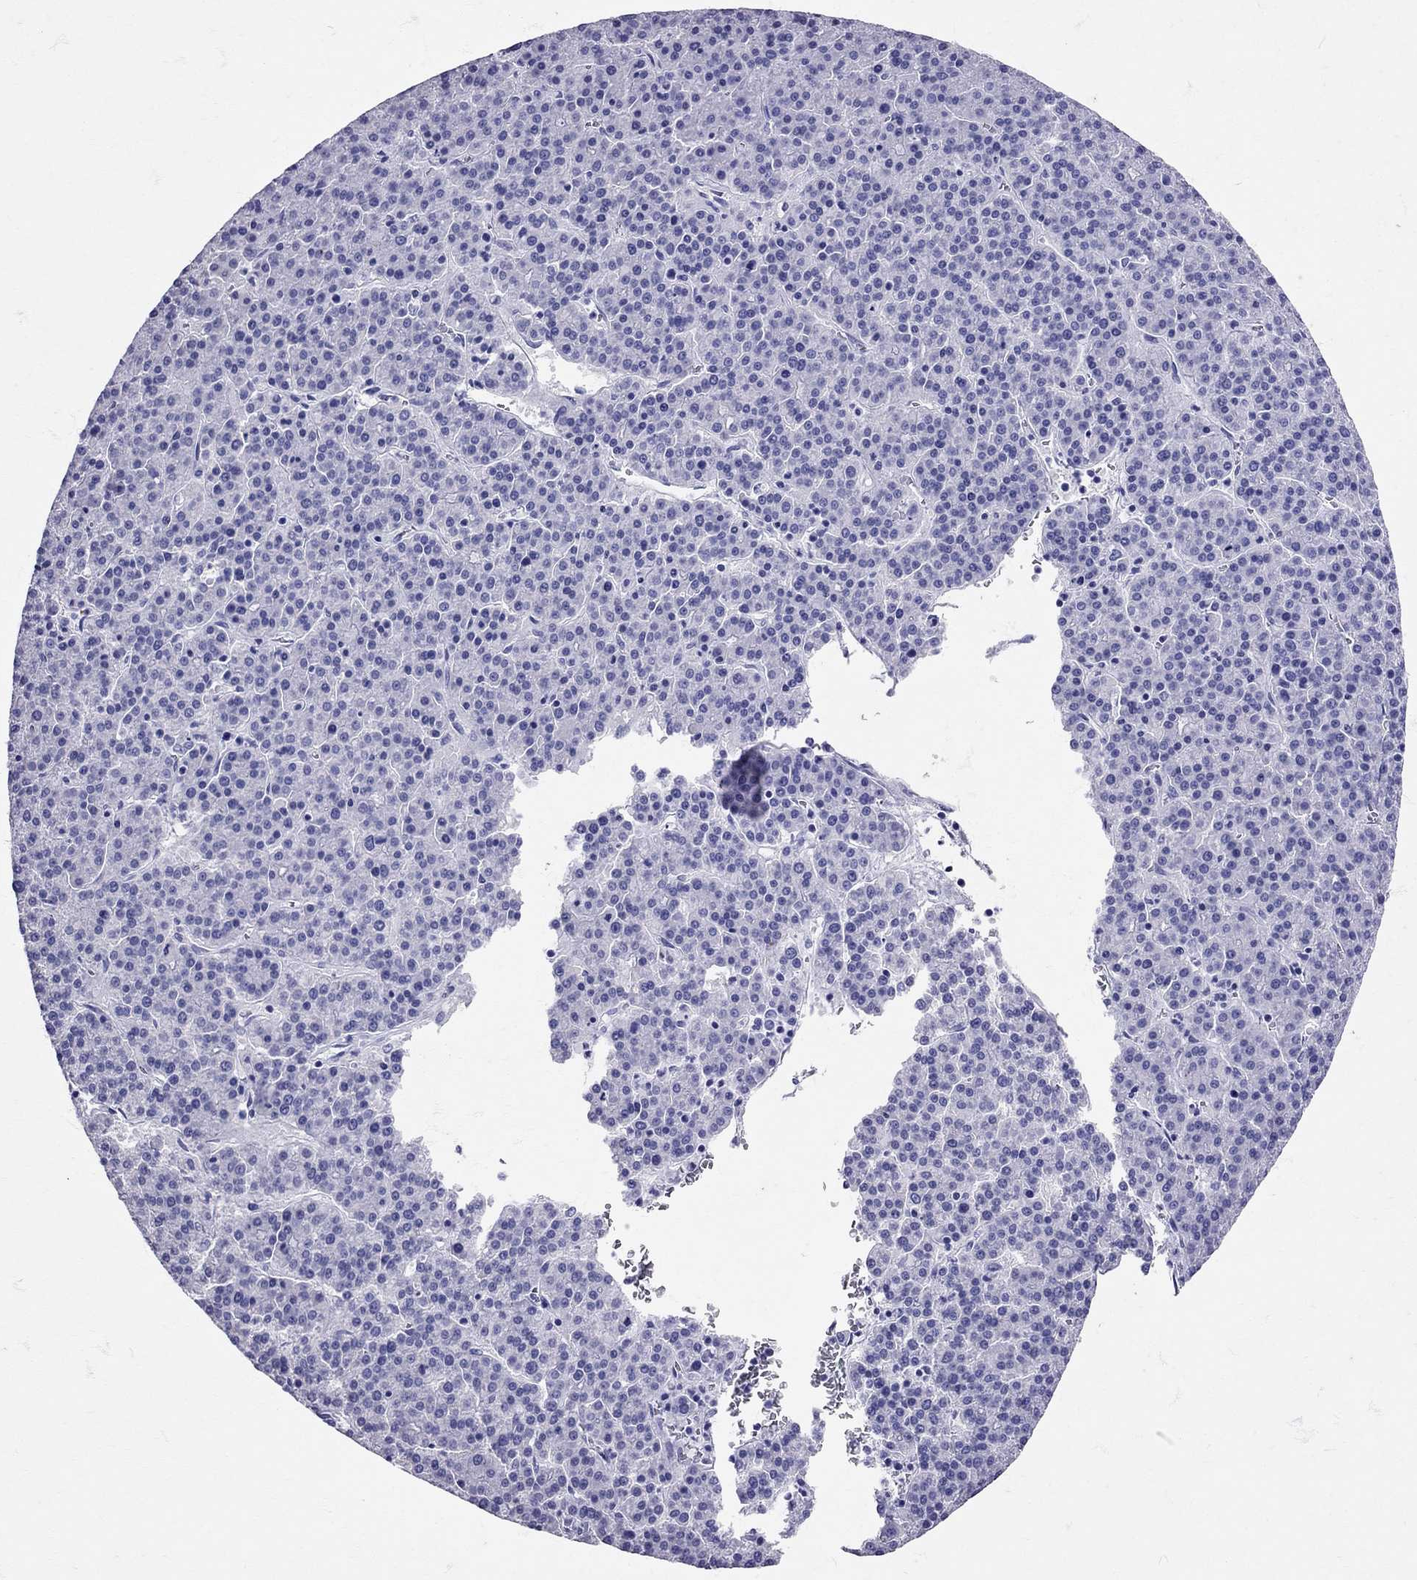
{"staining": {"intensity": "negative", "quantity": "none", "location": "none"}, "tissue": "liver cancer", "cell_type": "Tumor cells", "image_type": "cancer", "snomed": [{"axis": "morphology", "description": "Carcinoma, Hepatocellular, NOS"}, {"axis": "topography", "description": "Liver"}], "caption": "The IHC image has no significant staining in tumor cells of liver cancer (hepatocellular carcinoma) tissue. Nuclei are stained in blue.", "gene": "AVP", "patient": {"sex": "female", "age": 58}}